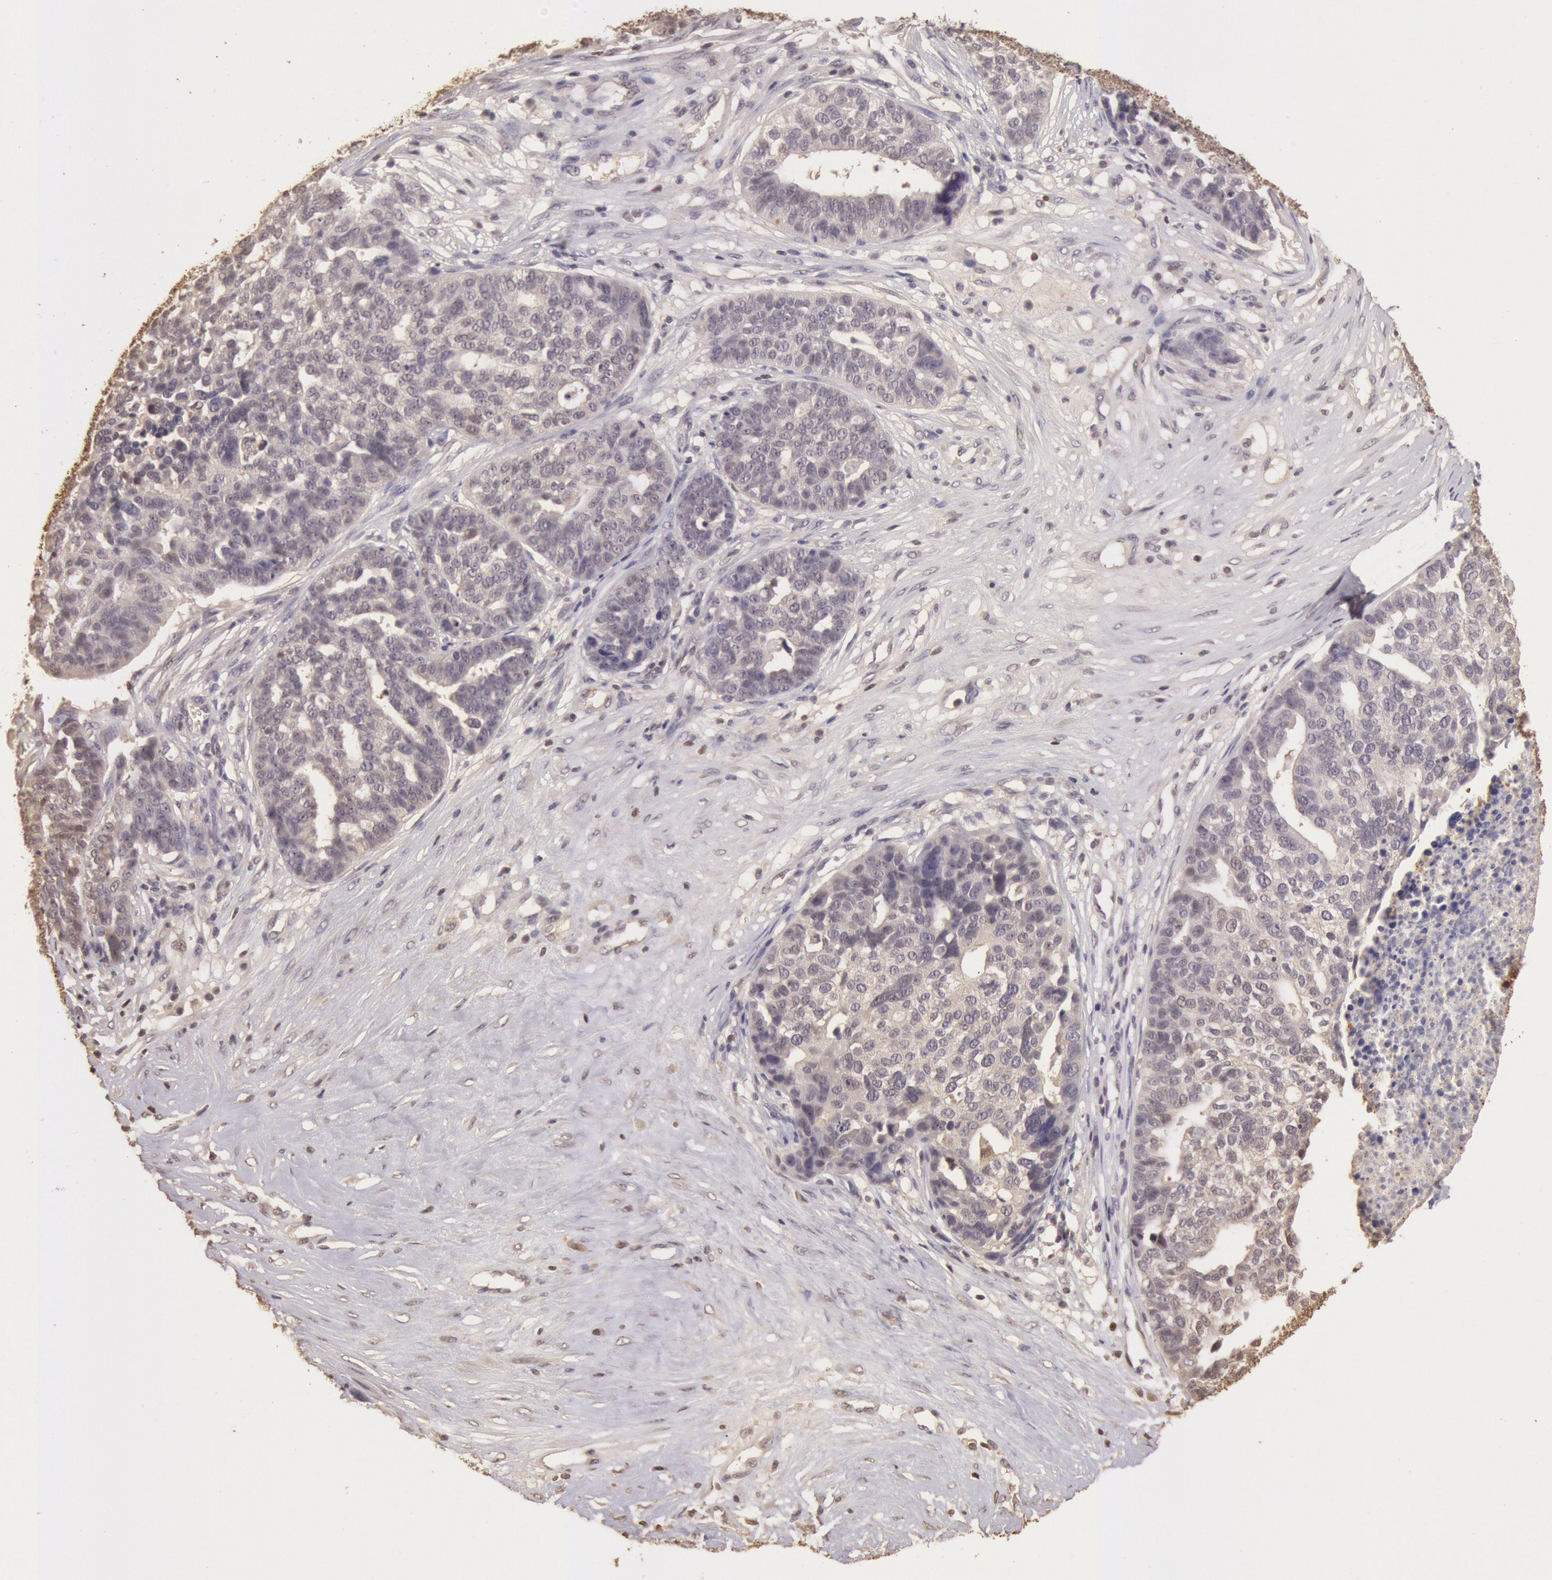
{"staining": {"intensity": "negative", "quantity": "none", "location": "none"}, "tissue": "ovarian cancer", "cell_type": "Tumor cells", "image_type": "cancer", "snomed": [{"axis": "morphology", "description": "Cystadenocarcinoma, serous, NOS"}, {"axis": "topography", "description": "Ovary"}], "caption": "Immunohistochemical staining of human serous cystadenocarcinoma (ovarian) exhibits no significant staining in tumor cells. Nuclei are stained in blue.", "gene": "SOD1", "patient": {"sex": "female", "age": 59}}